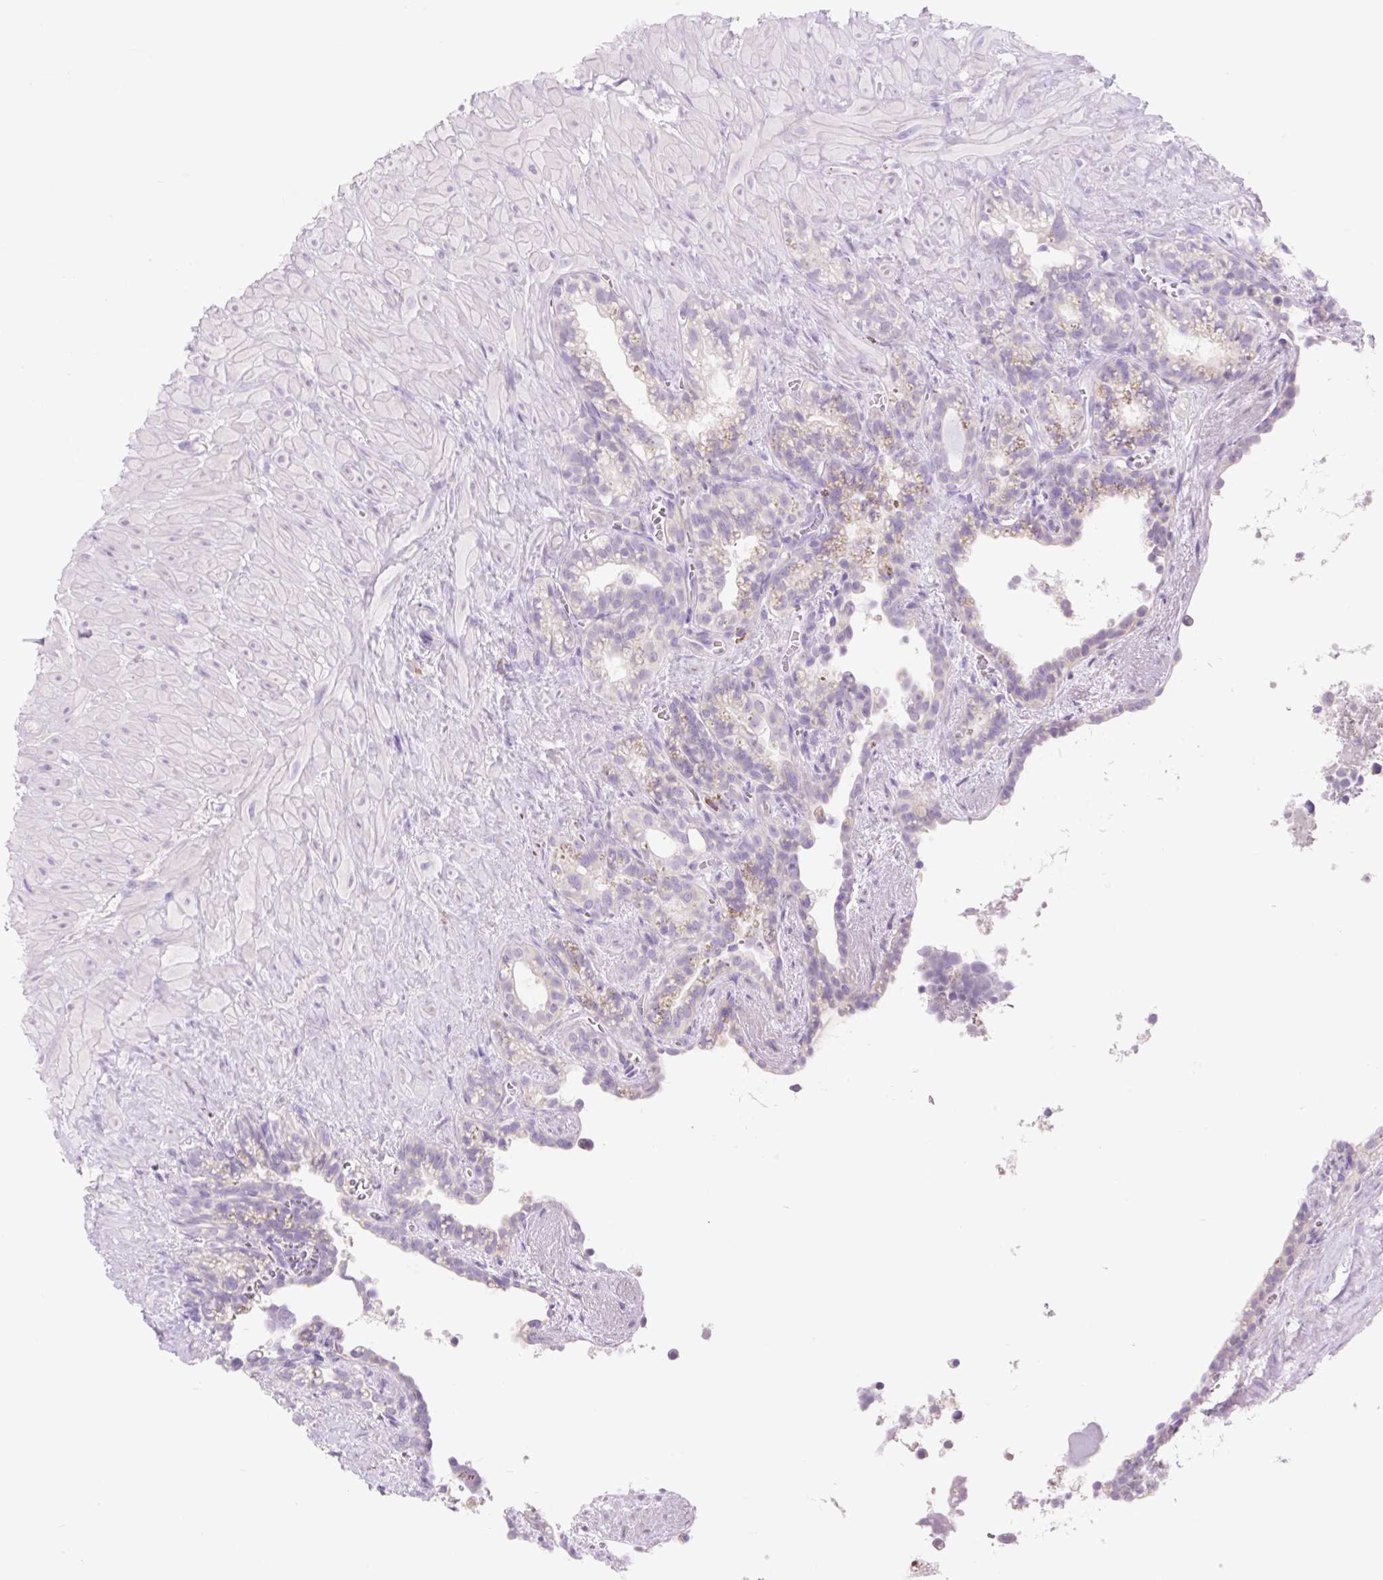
{"staining": {"intensity": "negative", "quantity": "none", "location": "none"}, "tissue": "seminal vesicle", "cell_type": "Glandular cells", "image_type": "normal", "snomed": [{"axis": "morphology", "description": "Normal tissue, NOS"}, {"axis": "topography", "description": "Seminal veicle"}], "caption": "The image displays no significant expression in glandular cells of seminal vesicle.", "gene": "CELF6", "patient": {"sex": "male", "age": 76}}